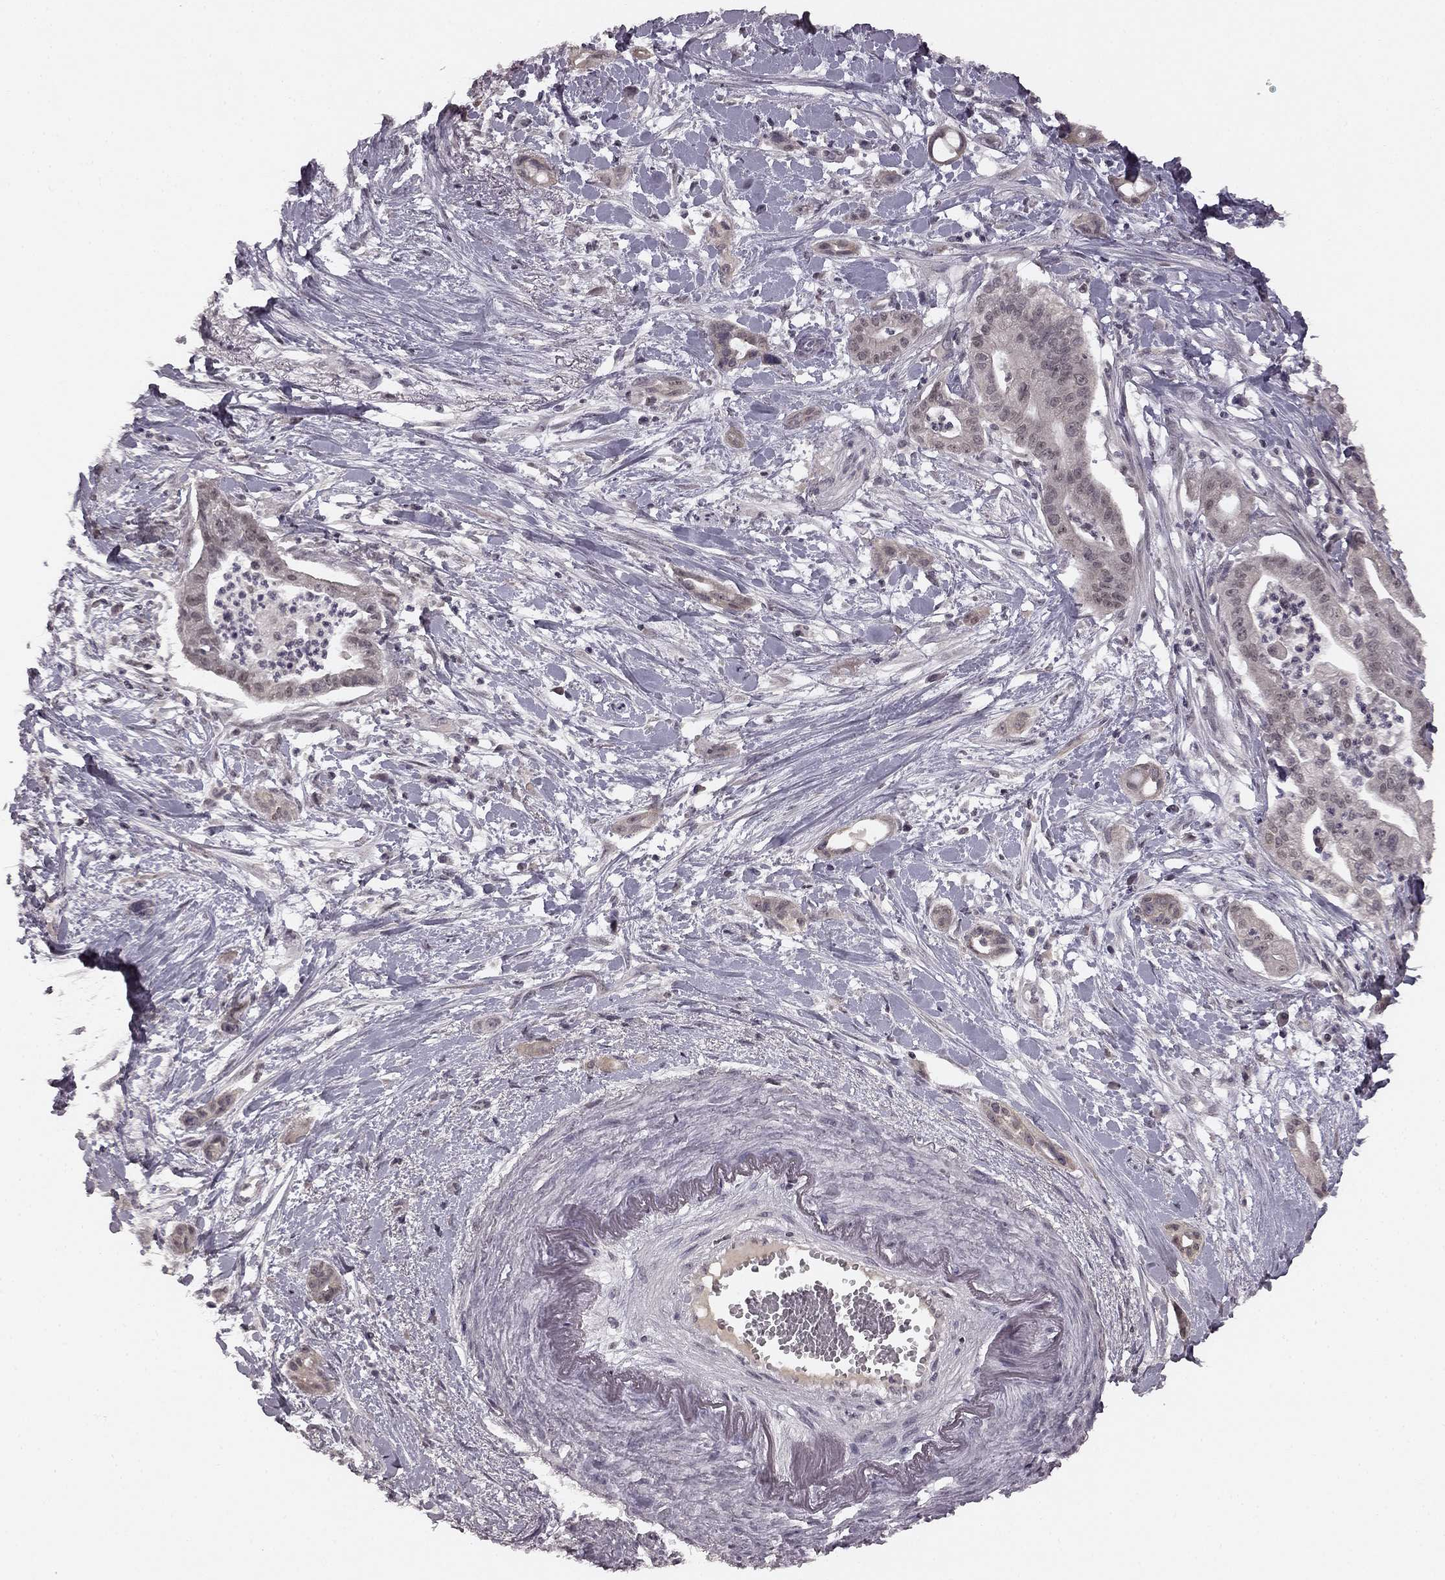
{"staining": {"intensity": "weak", "quantity": "<25%", "location": "cytoplasmic/membranous"}, "tissue": "pancreatic cancer", "cell_type": "Tumor cells", "image_type": "cancer", "snomed": [{"axis": "morphology", "description": "Normal tissue, NOS"}, {"axis": "morphology", "description": "Adenocarcinoma, NOS"}, {"axis": "topography", "description": "Lymph node"}, {"axis": "topography", "description": "Pancreas"}], "caption": "Tumor cells are negative for protein expression in human pancreatic adenocarcinoma.", "gene": "HCN4", "patient": {"sex": "female", "age": 58}}